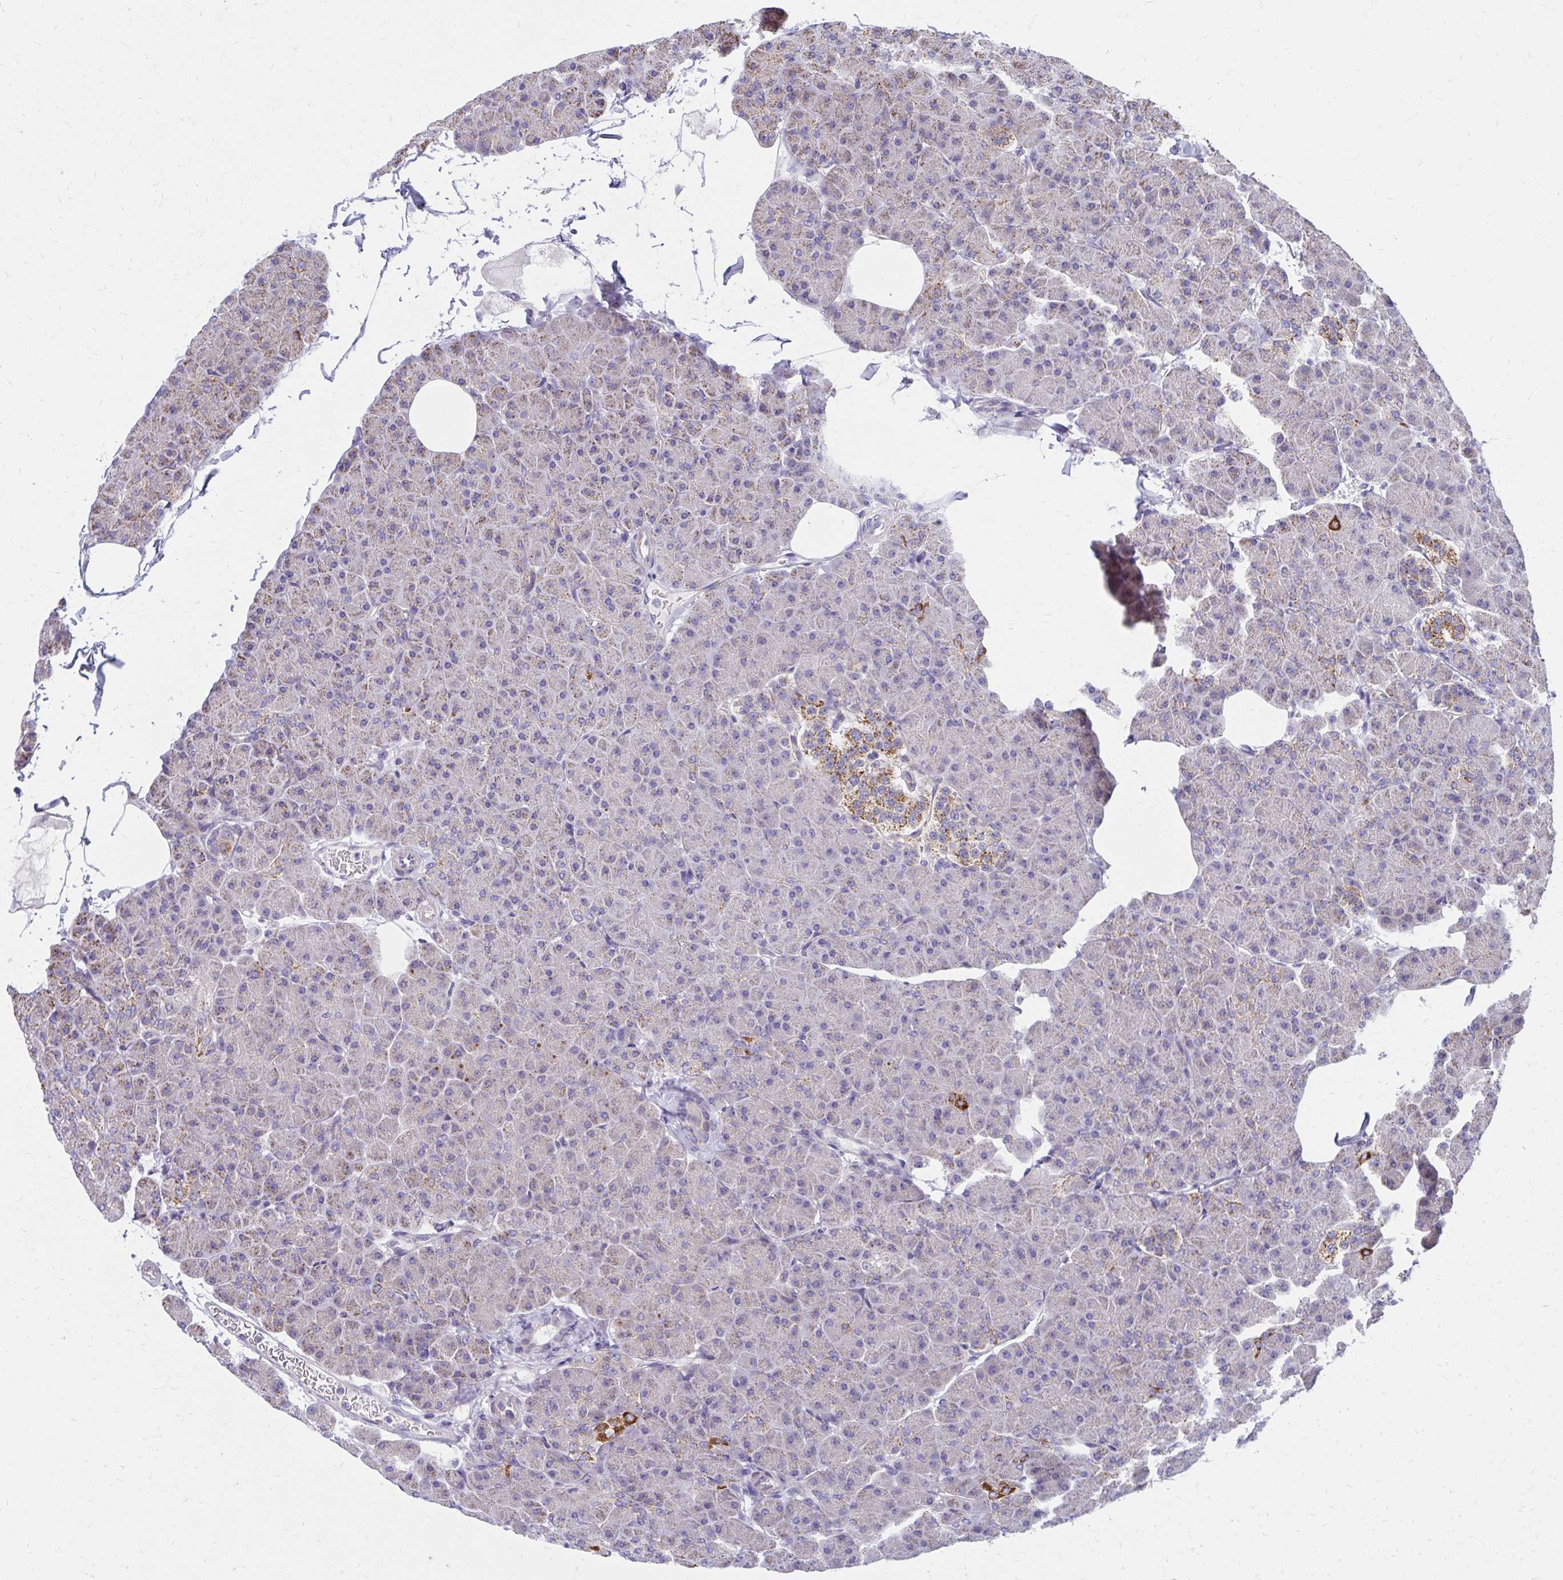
{"staining": {"intensity": "moderate", "quantity": "25%-75%", "location": "cytoplasmic/membranous"}, "tissue": "pancreas", "cell_type": "Exocrine glandular cells", "image_type": "normal", "snomed": [{"axis": "morphology", "description": "Normal tissue, NOS"}, {"axis": "topography", "description": "Pancreas"}], "caption": "Protein staining of unremarkable pancreas demonstrates moderate cytoplasmic/membranous expression in about 25%-75% of exocrine glandular cells.", "gene": "IL37", "patient": {"sex": "male", "age": 35}}